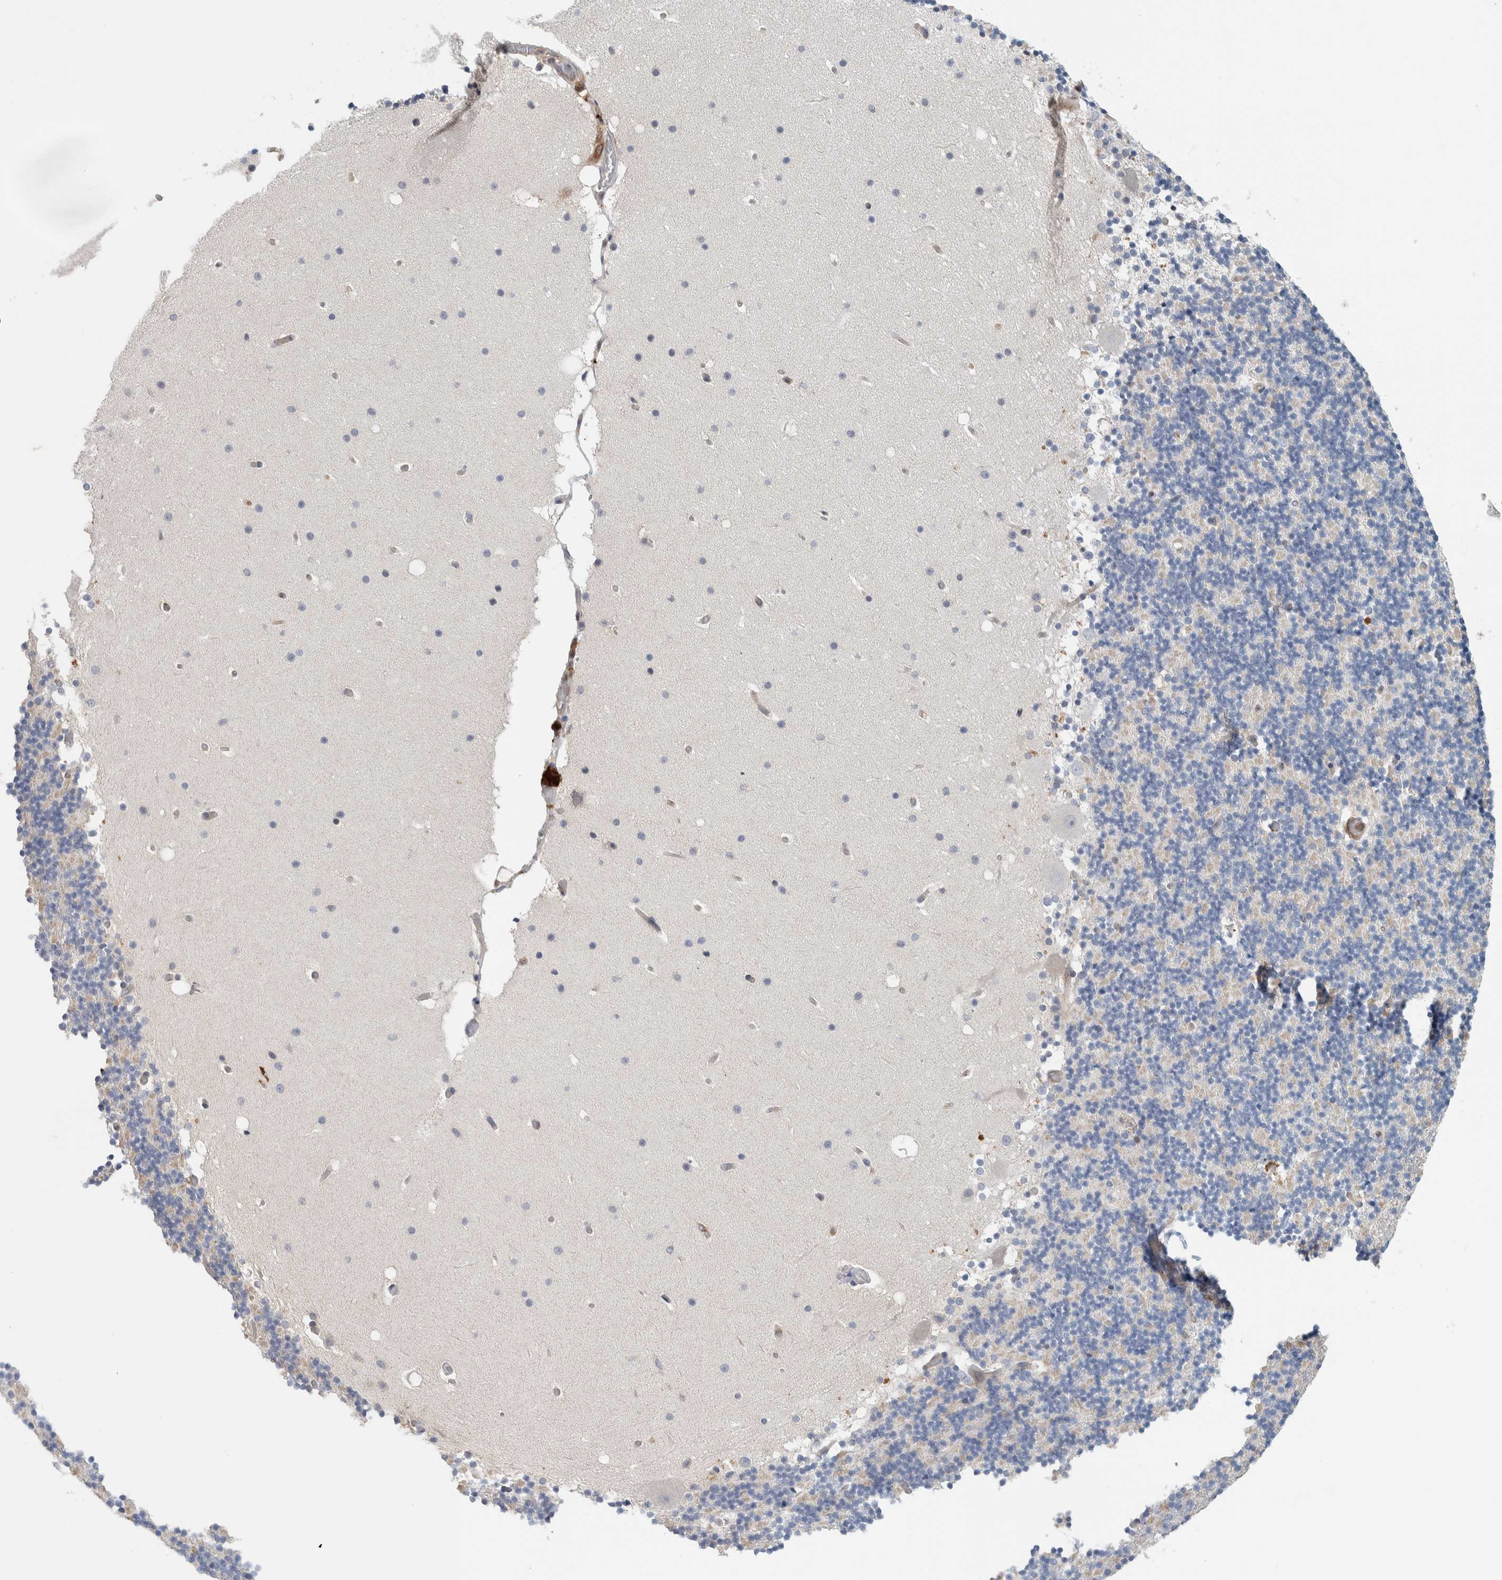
{"staining": {"intensity": "negative", "quantity": "none", "location": "none"}, "tissue": "cerebellum", "cell_type": "Cells in granular layer", "image_type": "normal", "snomed": [{"axis": "morphology", "description": "Normal tissue, NOS"}, {"axis": "topography", "description": "Cerebellum"}], "caption": "A high-resolution histopathology image shows IHC staining of unremarkable cerebellum, which reveals no significant staining in cells in granular layer.", "gene": "NFKB2", "patient": {"sex": "male", "age": 57}}